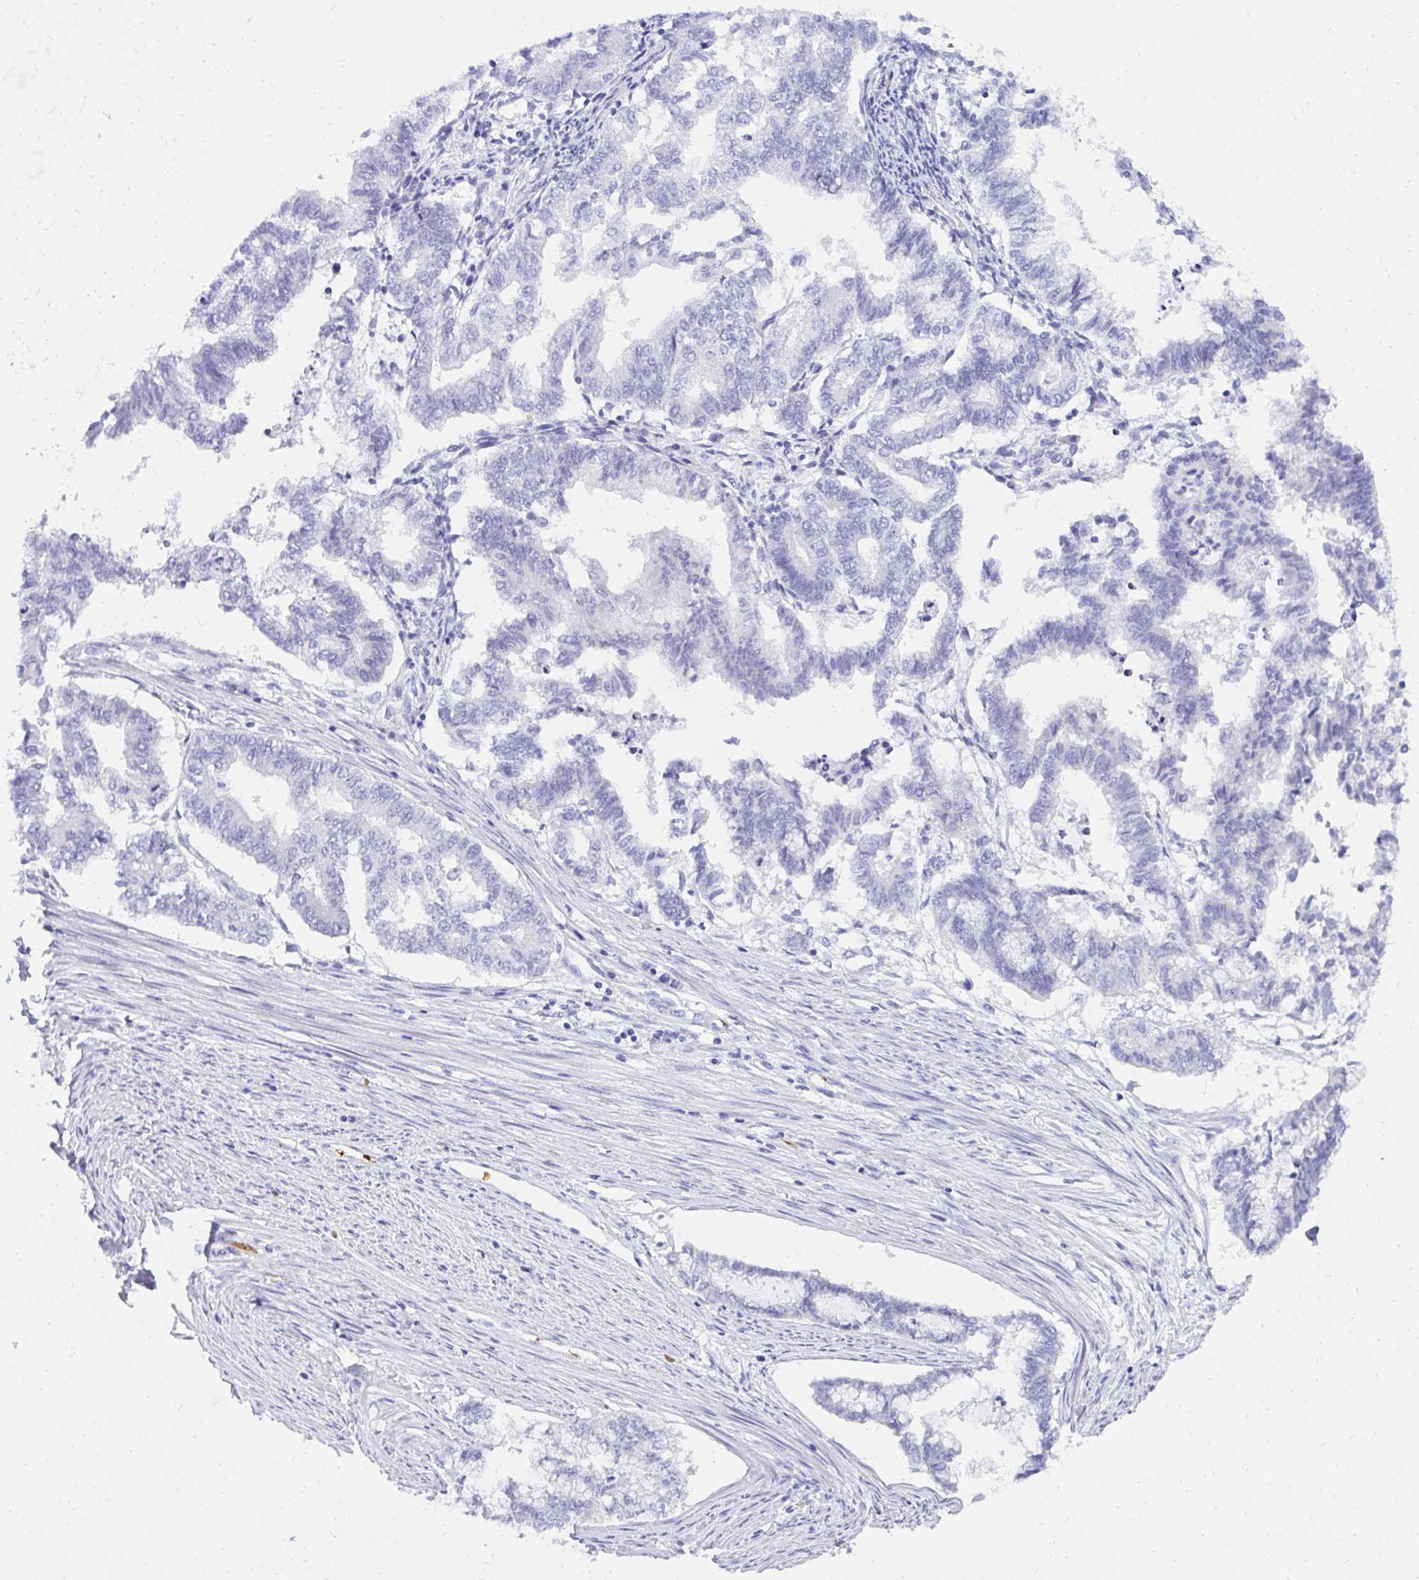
{"staining": {"intensity": "negative", "quantity": "none", "location": "none"}, "tissue": "endometrial cancer", "cell_type": "Tumor cells", "image_type": "cancer", "snomed": [{"axis": "morphology", "description": "Adenocarcinoma, NOS"}, {"axis": "topography", "description": "Endometrium"}], "caption": "Tumor cells show no significant positivity in endometrial adenocarcinoma.", "gene": "MROH2B", "patient": {"sex": "female", "age": 79}}